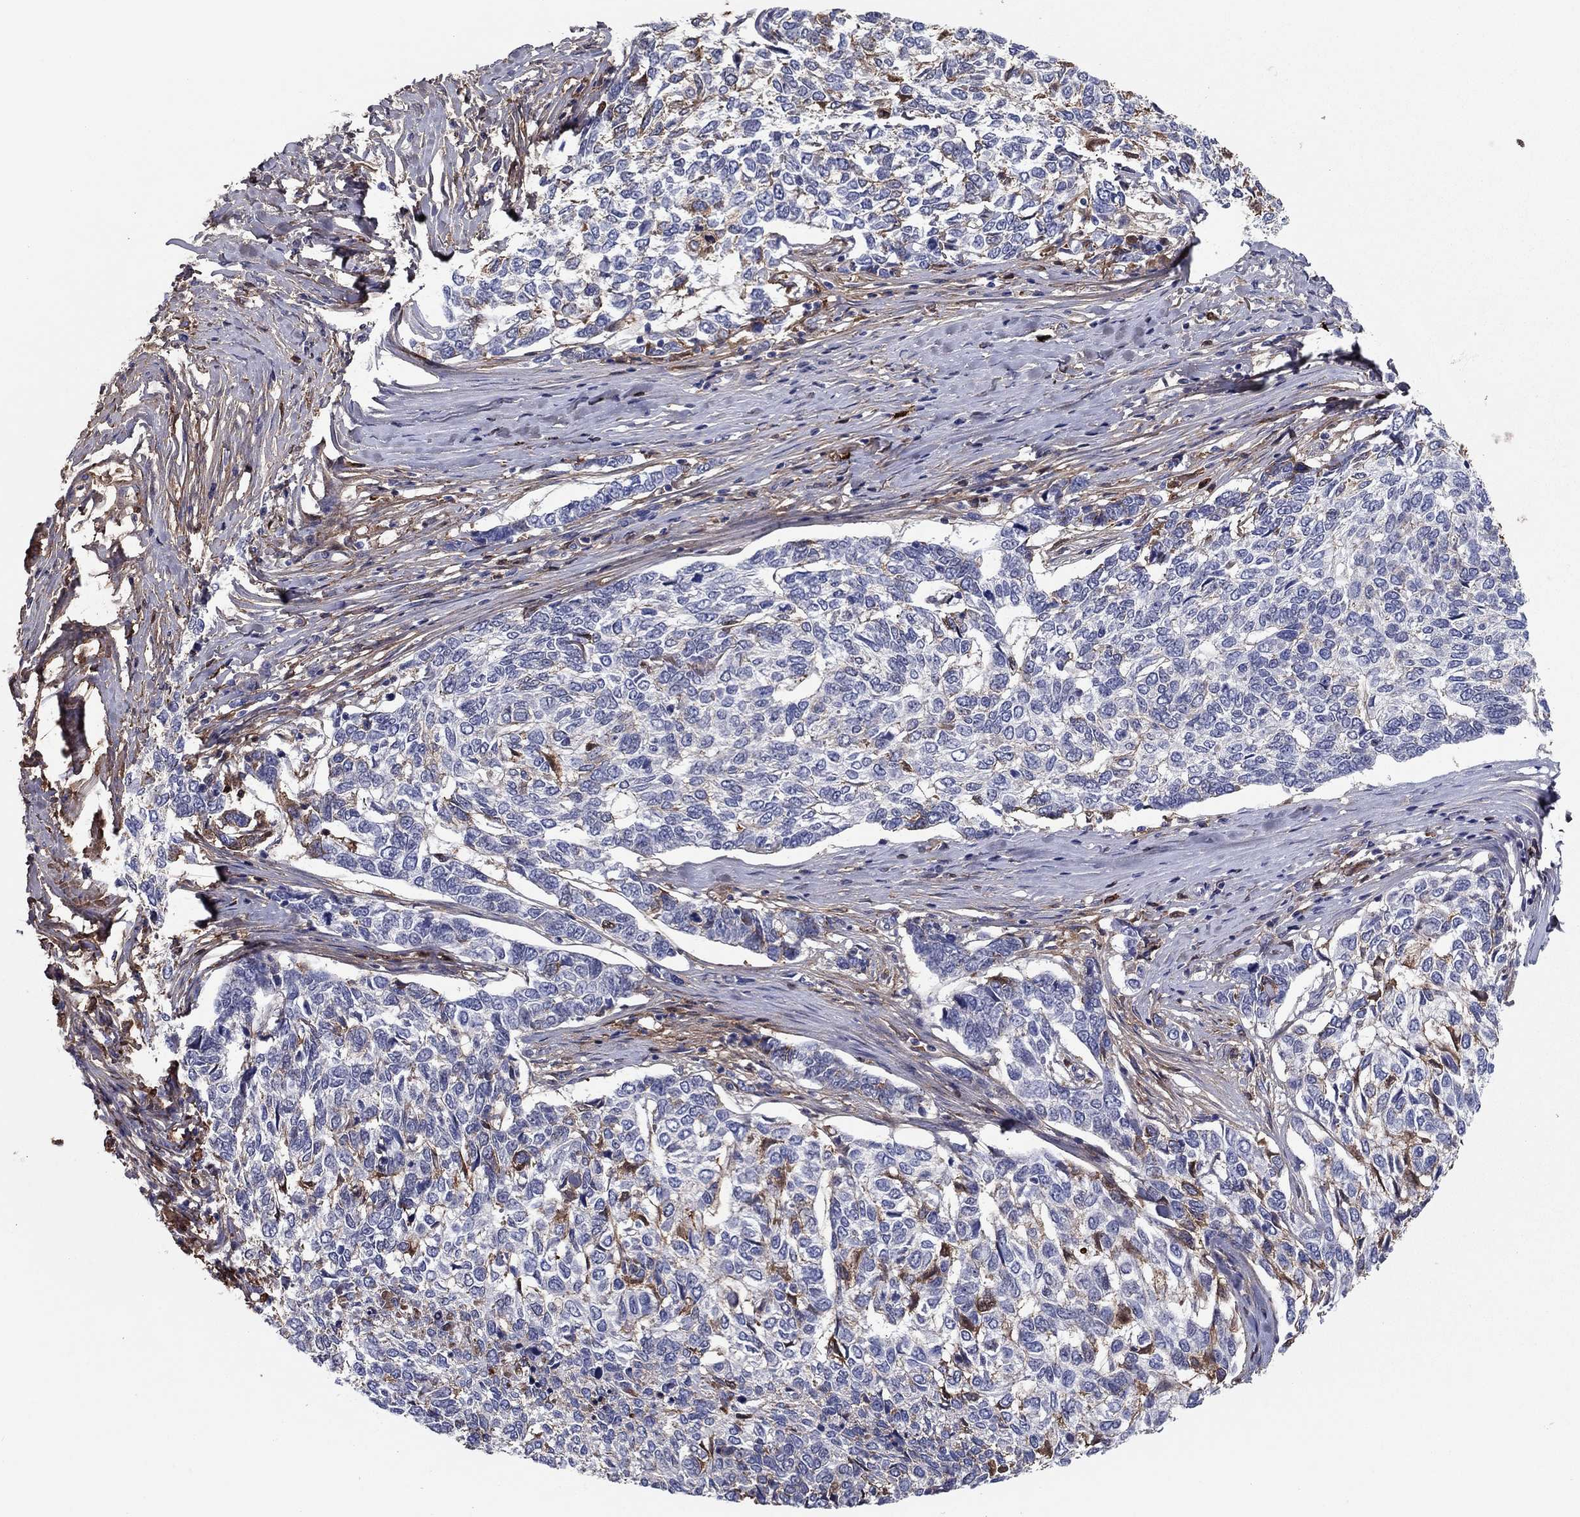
{"staining": {"intensity": "strong", "quantity": "<25%", "location": "cytoplasmic/membranous"}, "tissue": "skin cancer", "cell_type": "Tumor cells", "image_type": "cancer", "snomed": [{"axis": "morphology", "description": "Basal cell carcinoma"}, {"axis": "topography", "description": "Skin"}], "caption": "IHC staining of skin basal cell carcinoma, which displays medium levels of strong cytoplasmic/membranous staining in about <25% of tumor cells indicating strong cytoplasmic/membranous protein positivity. The staining was performed using DAB (brown) for protein detection and nuclei were counterstained in hematoxylin (blue).", "gene": "HPX", "patient": {"sex": "female", "age": 65}}